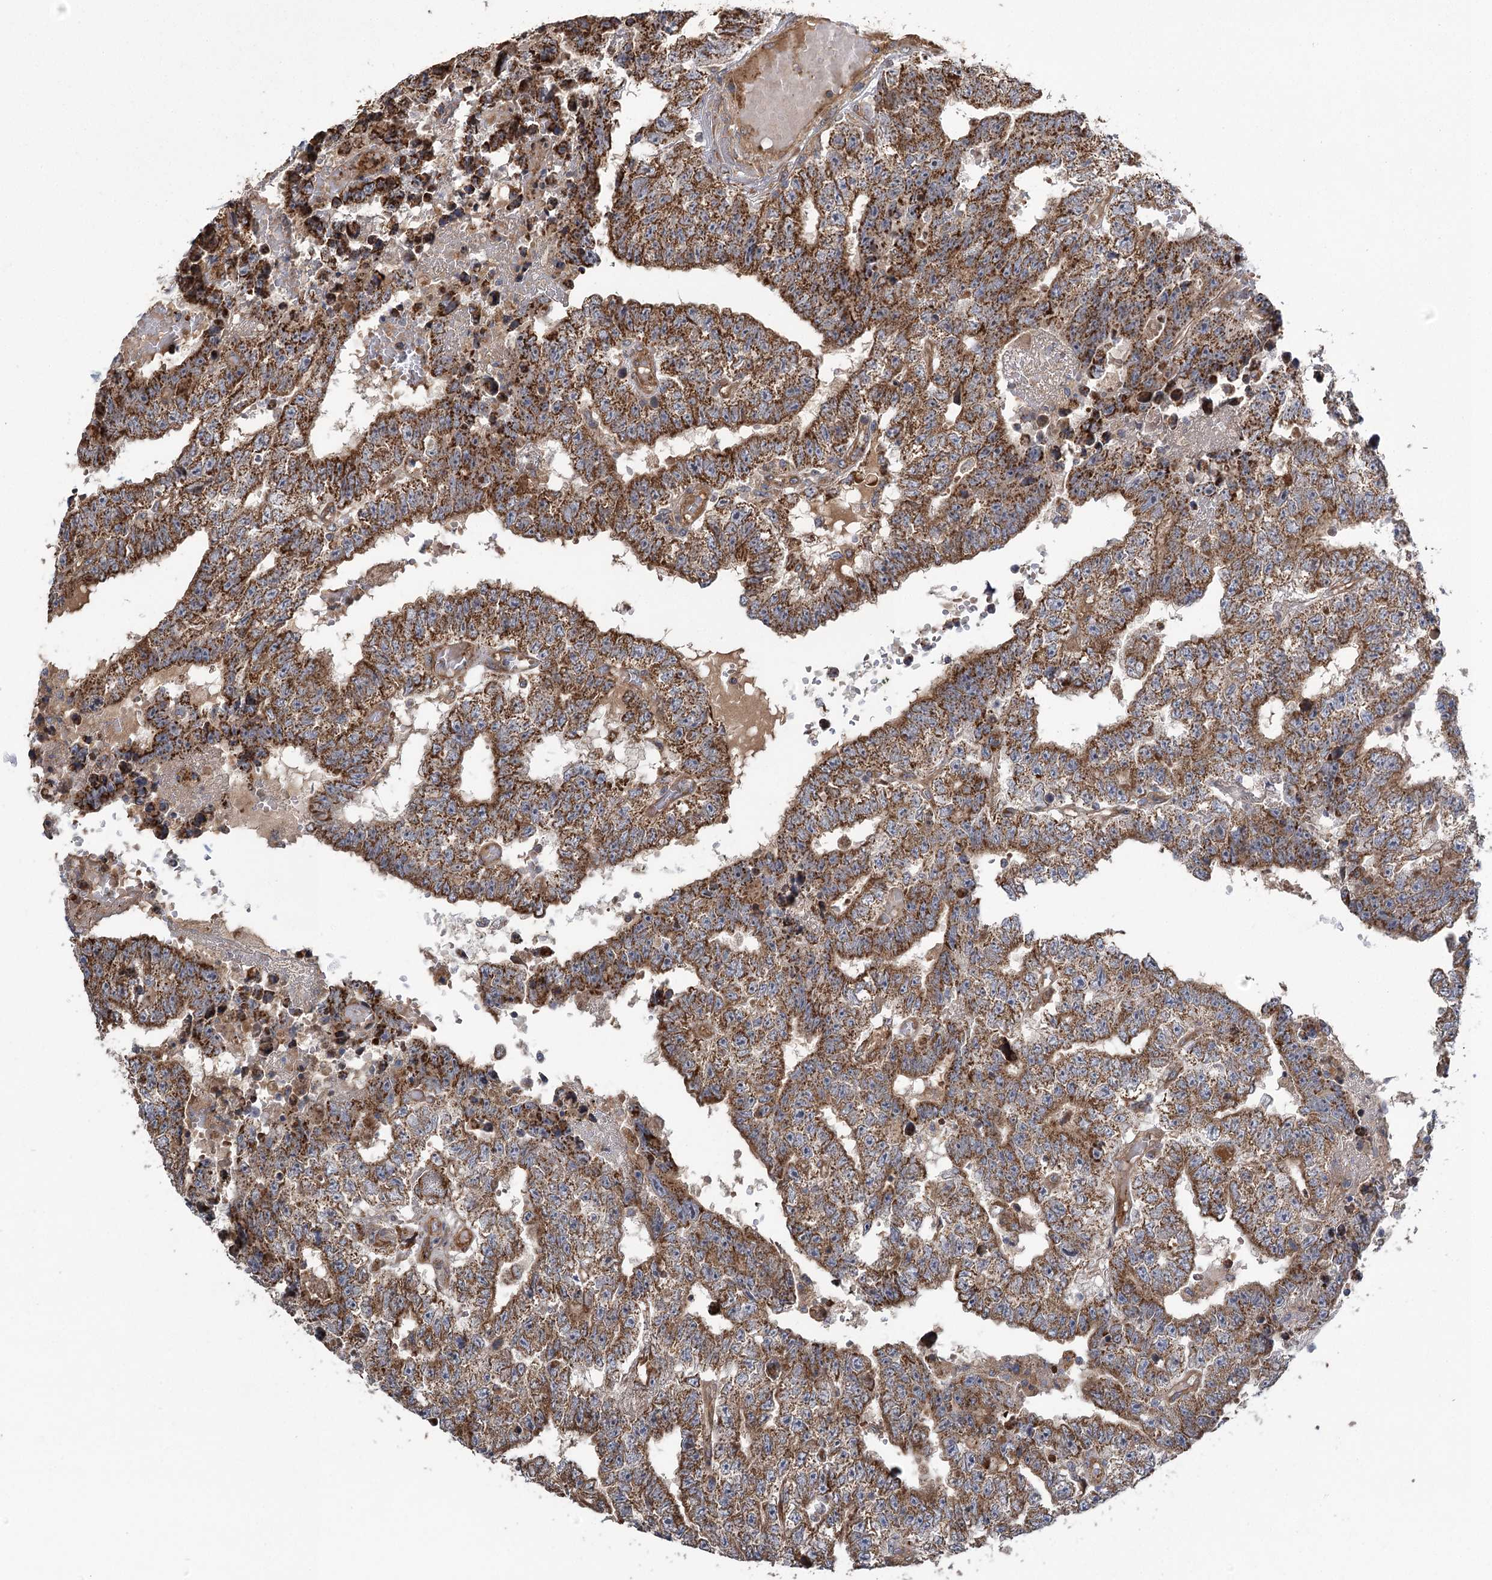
{"staining": {"intensity": "strong", "quantity": ">75%", "location": "cytoplasmic/membranous"}, "tissue": "testis cancer", "cell_type": "Tumor cells", "image_type": "cancer", "snomed": [{"axis": "morphology", "description": "Carcinoma, Embryonal, NOS"}, {"axis": "topography", "description": "Testis"}], "caption": "IHC photomicrograph of human embryonal carcinoma (testis) stained for a protein (brown), which reveals high levels of strong cytoplasmic/membranous expression in about >75% of tumor cells.", "gene": "RWDD4", "patient": {"sex": "male", "age": 25}}